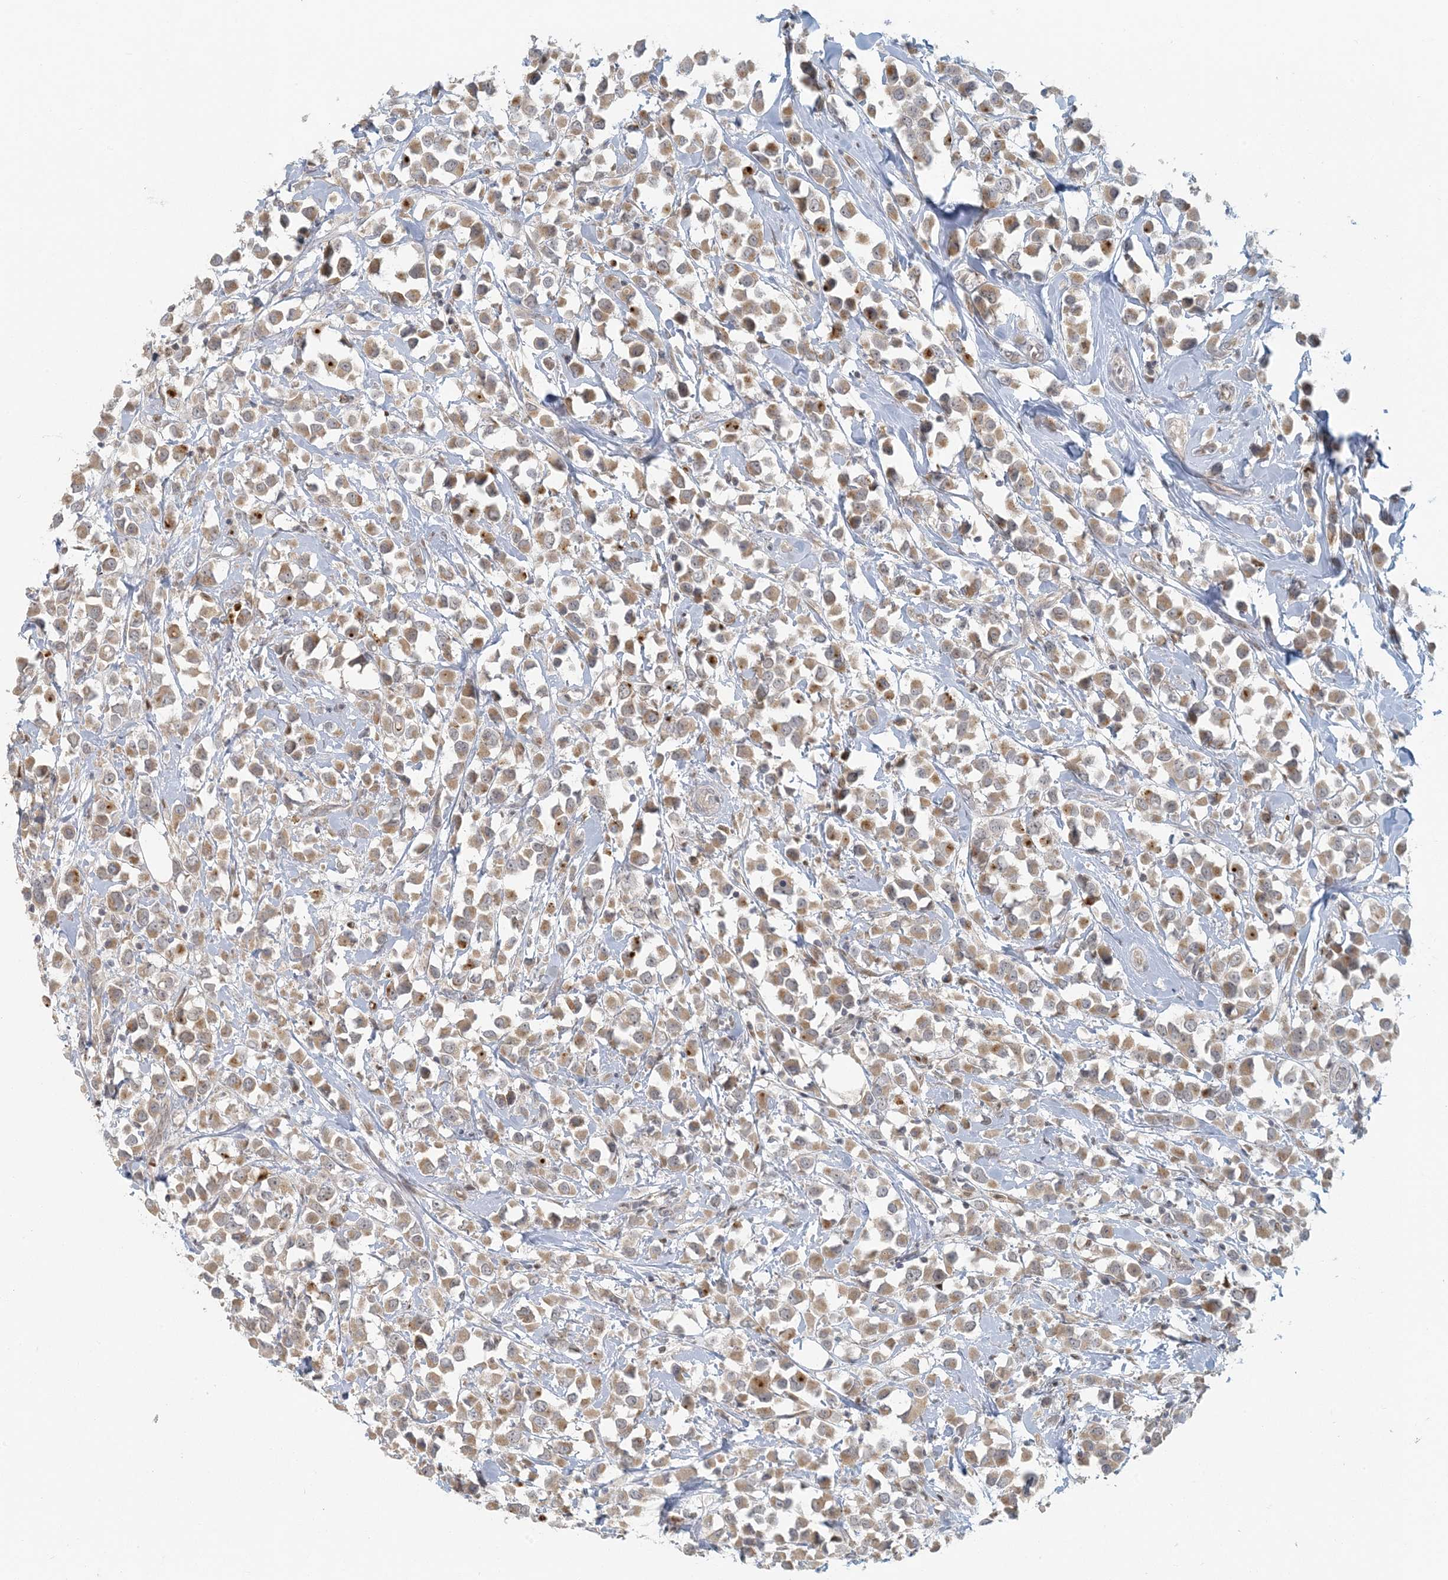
{"staining": {"intensity": "moderate", "quantity": ">75%", "location": "cytoplasmic/membranous"}, "tissue": "breast cancer", "cell_type": "Tumor cells", "image_type": "cancer", "snomed": [{"axis": "morphology", "description": "Duct carcinoma"}, {"axis": "topography", "description": "Breast"}], "caption": "DAB (3,3'-diaminobenzidine) immunohistochemical staining of infiltrating ductal carcinoma (breast) reveals moderate cytoplasmic/membranous protein positivity in approximately >75% of tumor cells.", "gene": "CTDNEP1", "patient": {"sex": "female", "age": 61}}